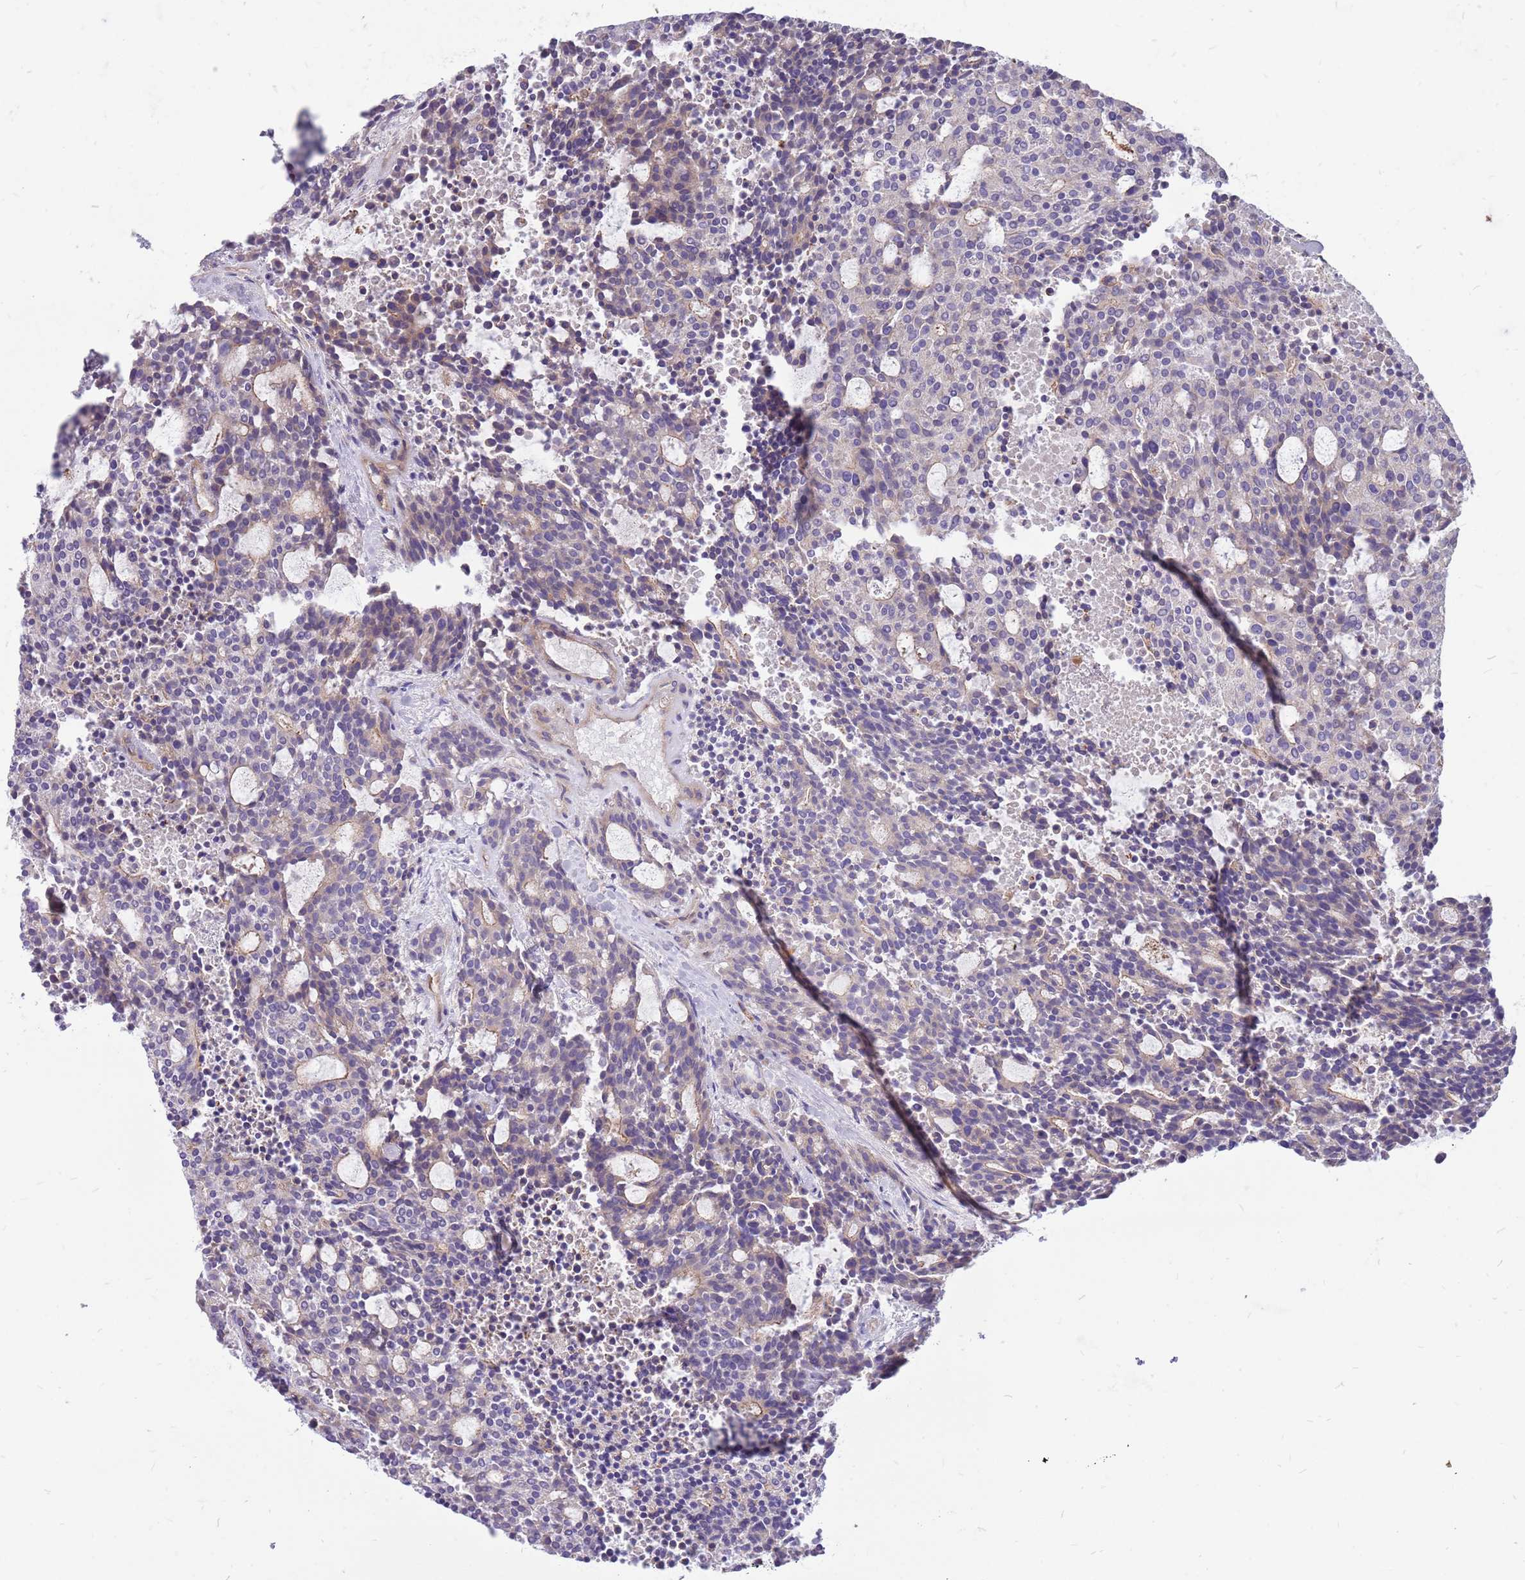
{"staining": {"intensity": "weak", "quantity": "<25%", "location": "cytoplasmic/membranous"}, "tissue": "carcinoid", "cell_type": "Tumor cells", "image_type": "cancer", "snomed": [{"axis": "morphology", "description": "Carcinoid, malignant, NOS"}, {"axis": "topography", "description": "Pancreas"}], "caption": "Micrograph shows no significant protein expression in tumor cells of carcinoid (malignant).", "gene": "NTN4", "patient": {"sex": "female", "age": 54}}